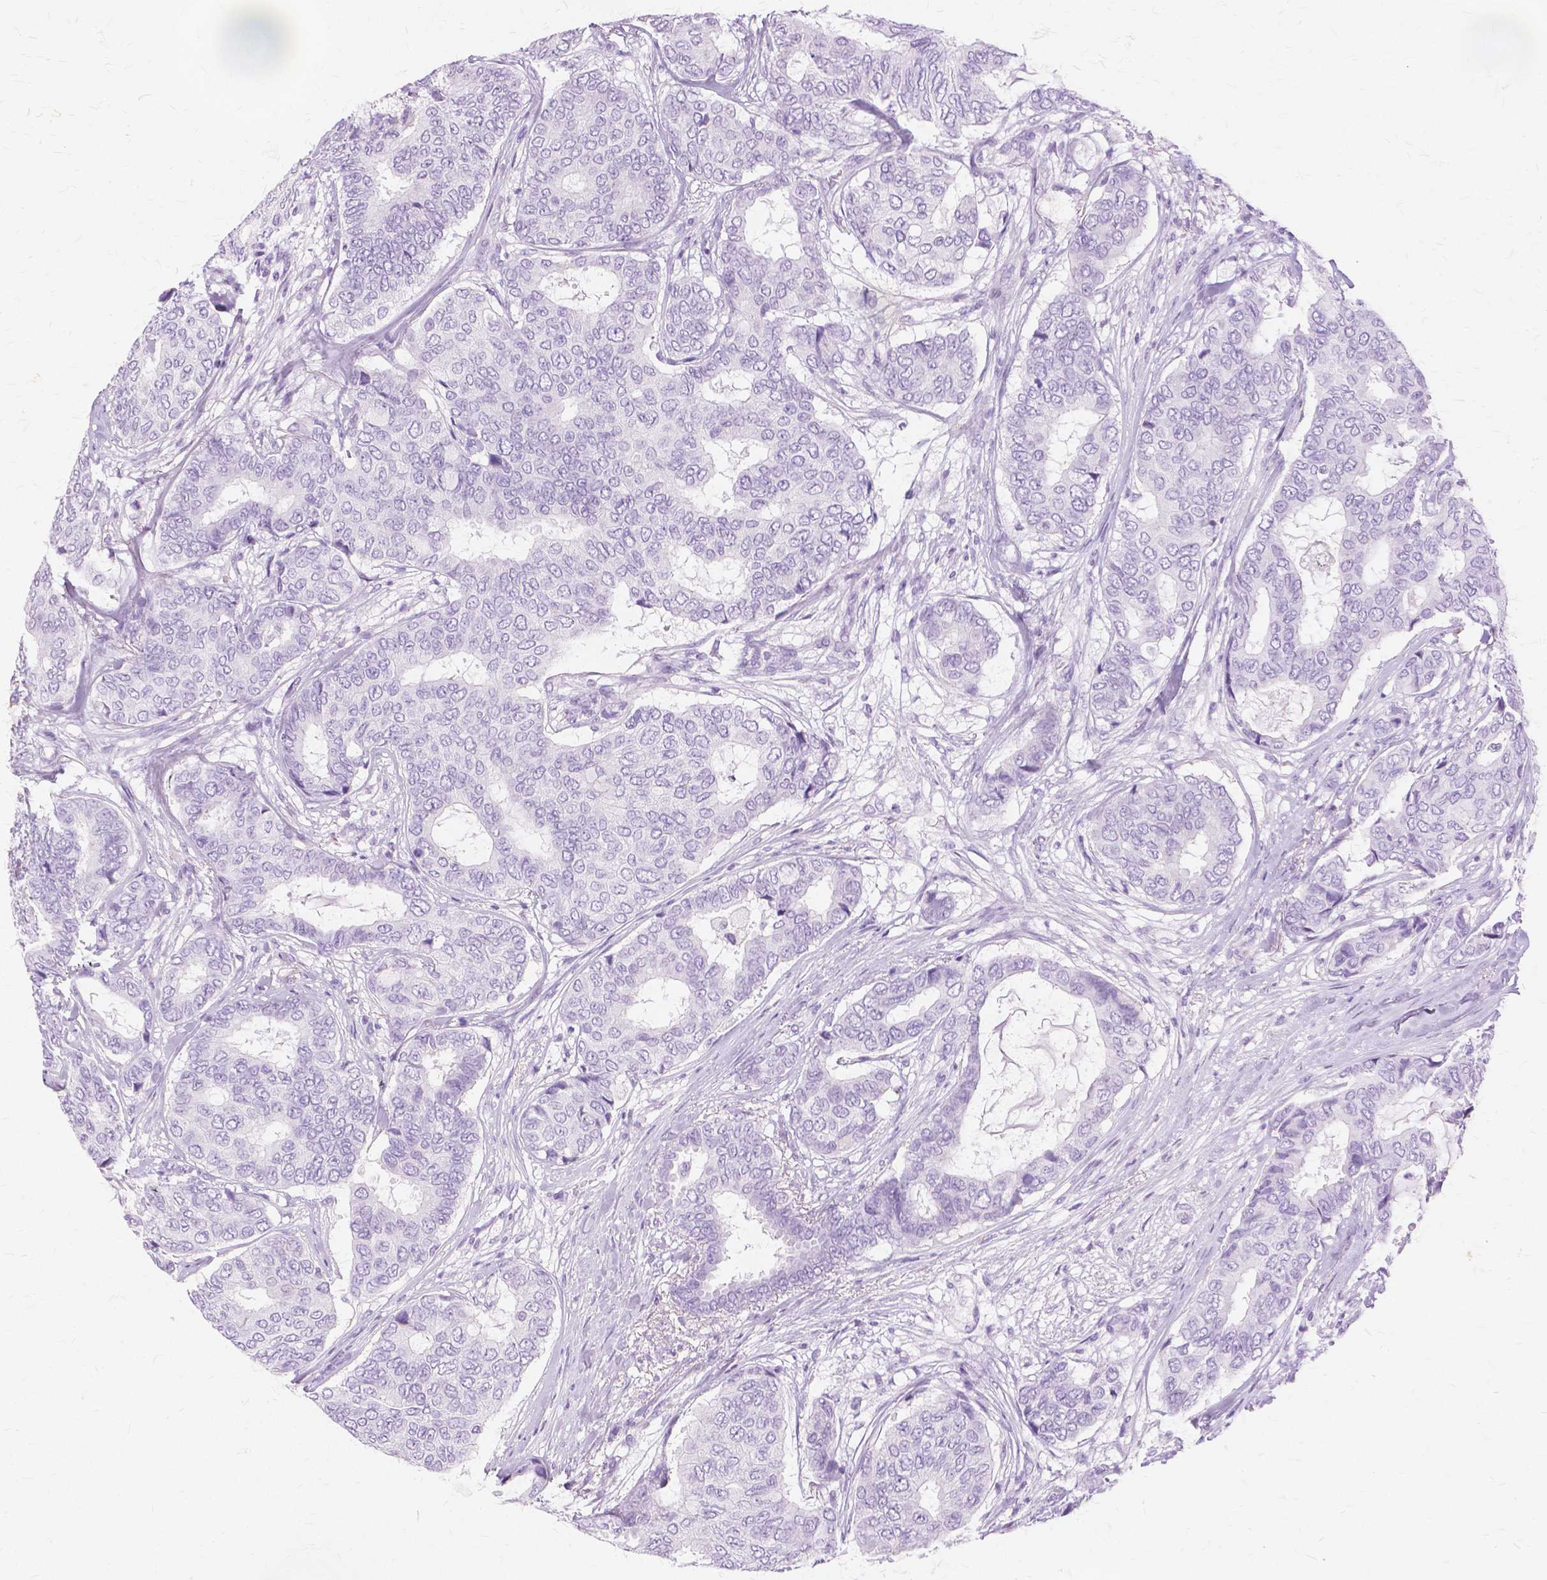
{"staining": {"intensity": "negative", "quantity": "none", "location": "none"}, "tissue": "breast cancer", "cell_type": "Tumor cells", "image_type": "cancer", "snomed": [{"axis": "morphology", "description": "Duct carcinoma"}, {"axis": "topography", "description": "Breast"}], "caption": "Tumor cells show no significant positivity in breast cancer.", "gene": "TGM1", "patient": {"sex": "female", "age": 75}}